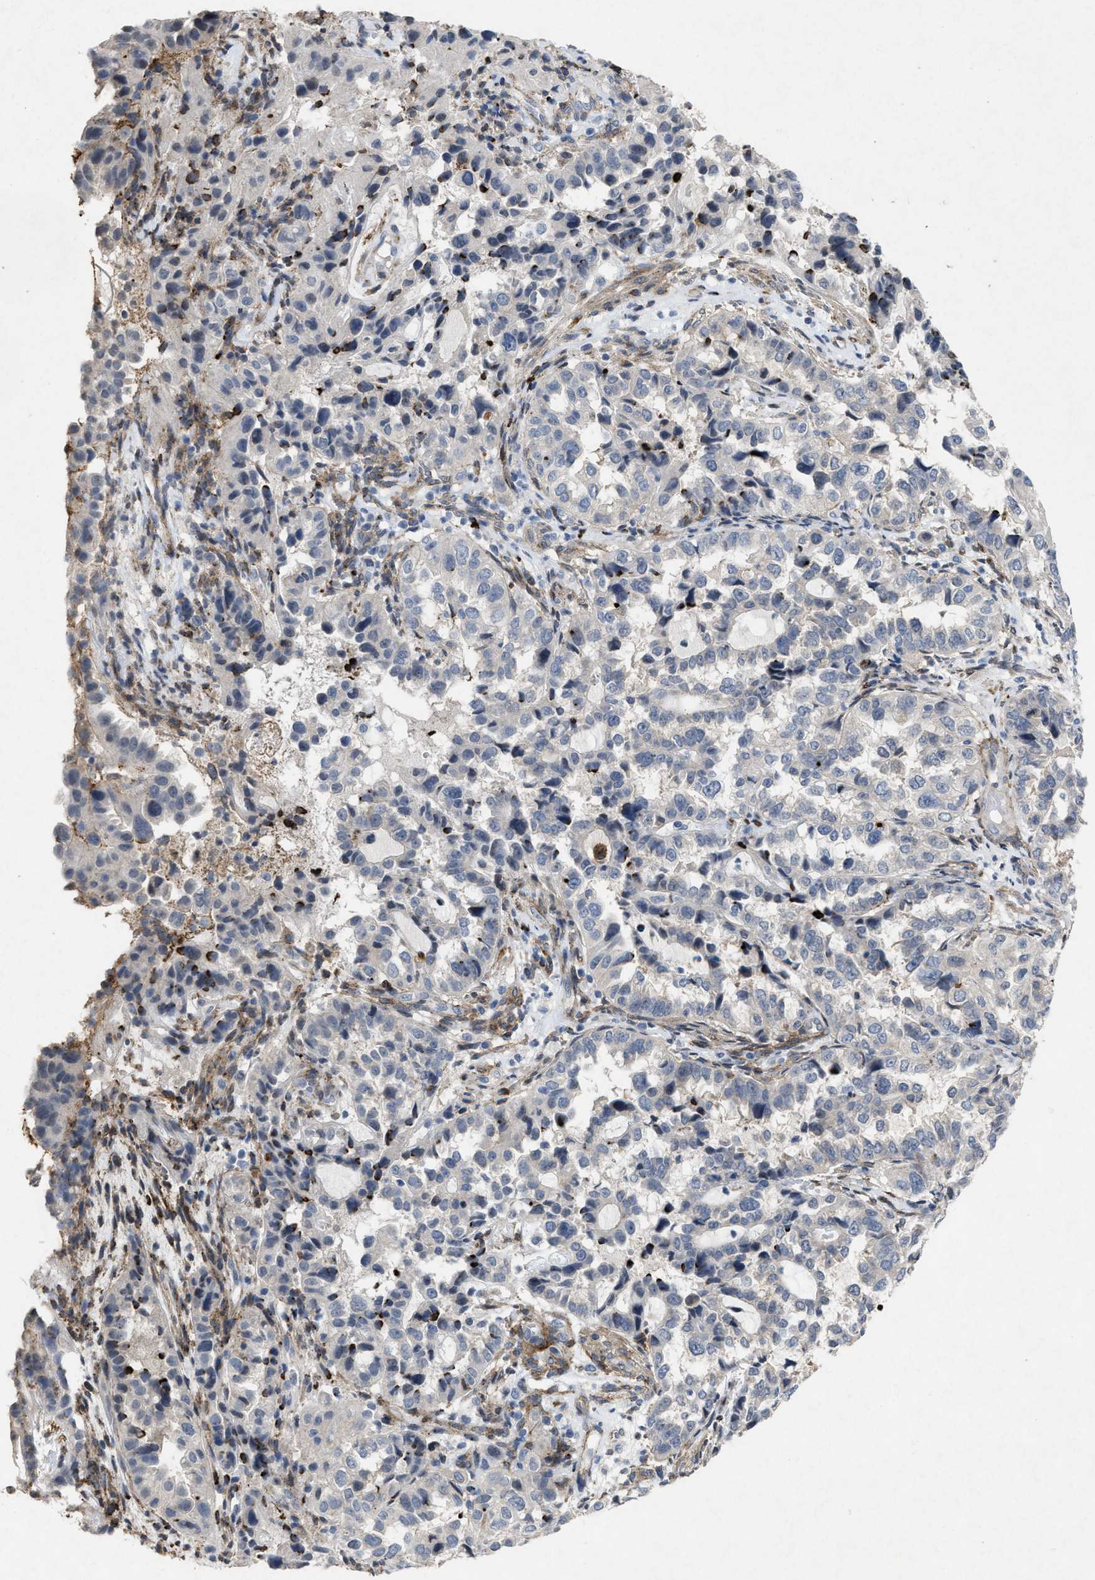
{"staining": {"intensity": "negative", "quantity": "none", "location": "none"}, "tissue": "endometrial cancer", "cell_type": "Tumor cells", "image_type": "cancer", "snomed": [{"axis": "morphology", "description": "Adenocarcinoma, NOS"}, {"axis": "topography", "description": "Endometrium"}], "caption": "This is a histopathology image of immunohistochemistry staining of adenocarcinoma (endometrial), which shows no expression in tumor cells.", "gene": "PDGFRA", "patient": {"sex": "female", "age": 85}}